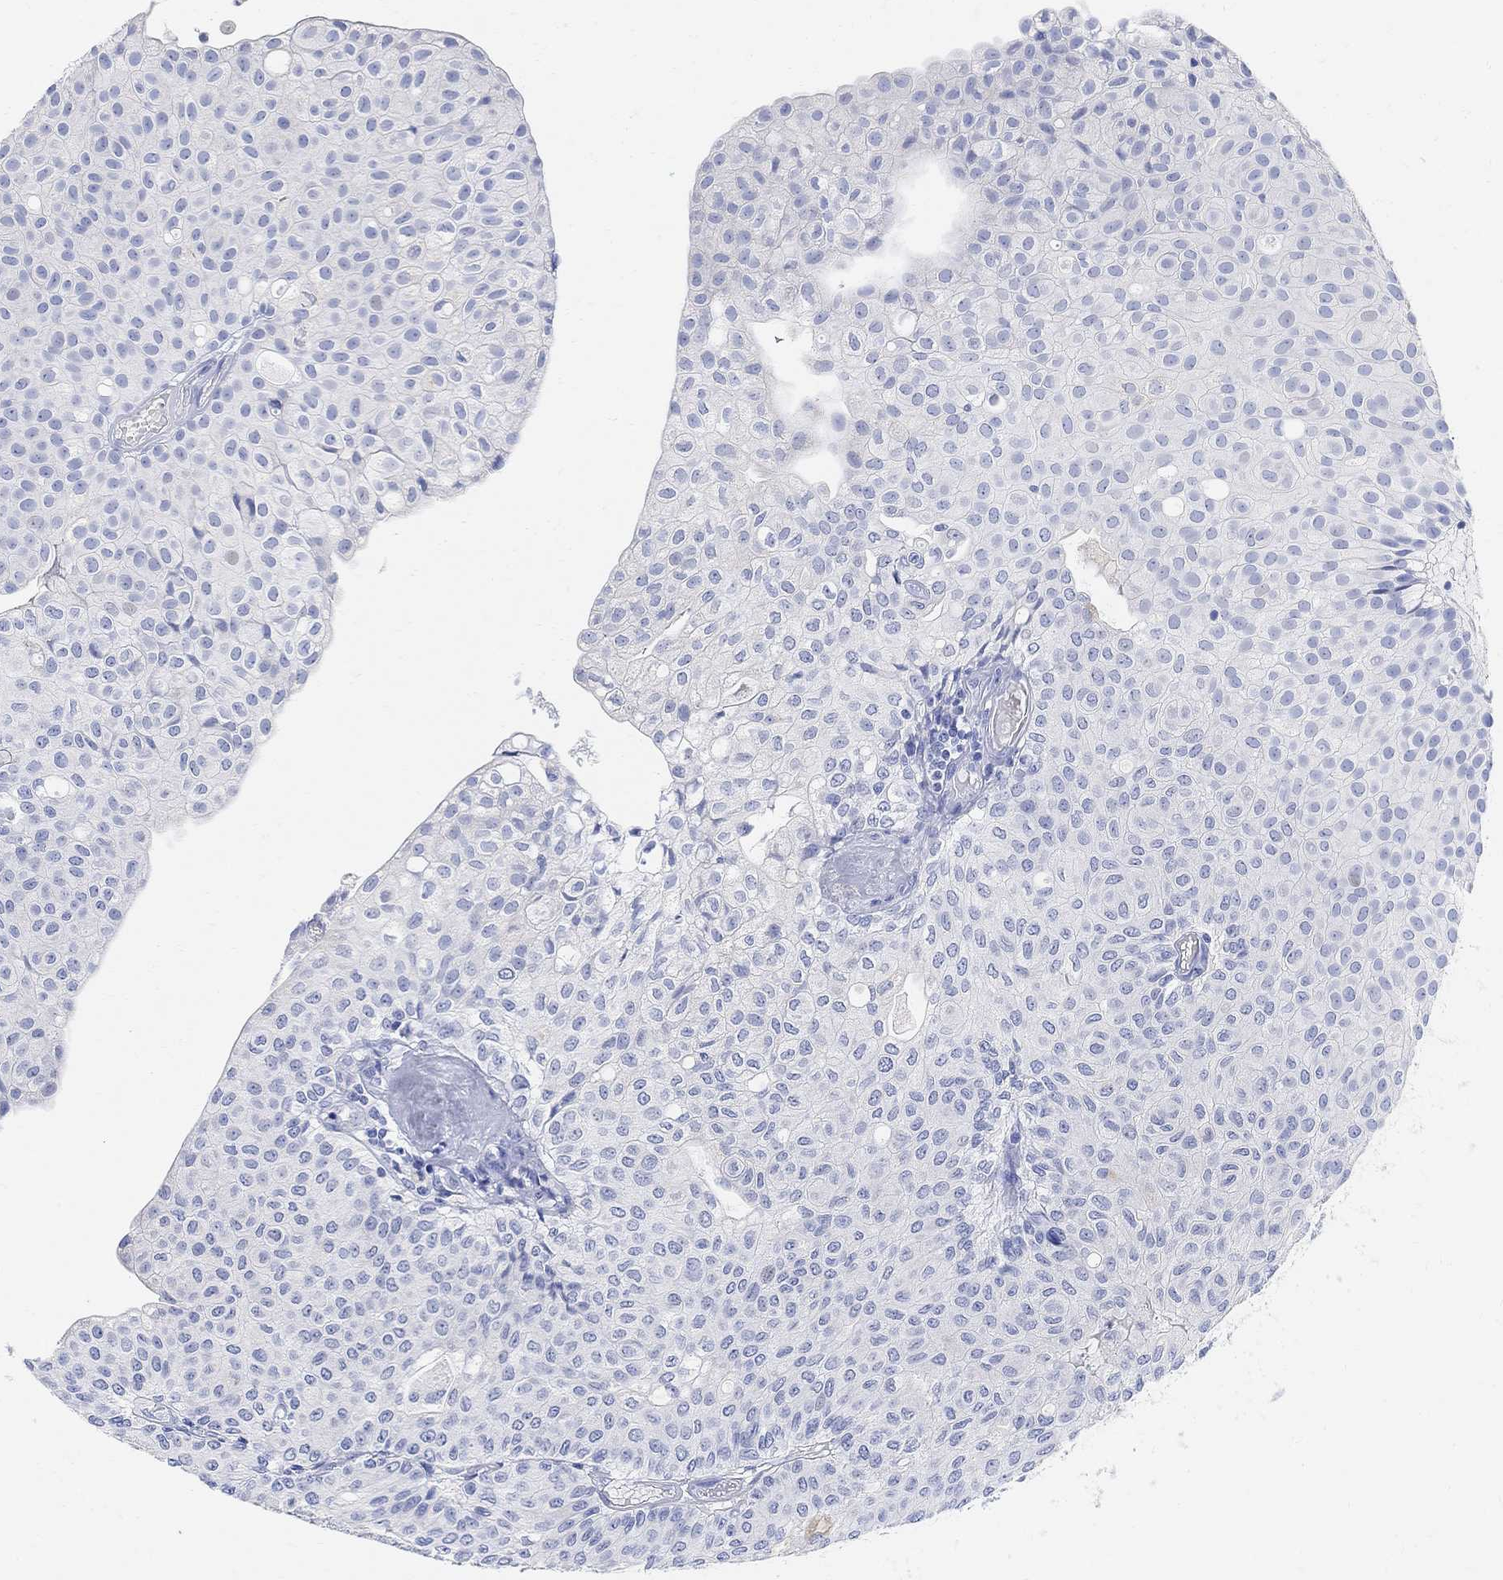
{"staining": {"intensity": "negative", "quantity": "none", "location": "none"}, "tissue": "urothelial cancer", "cell_type": "Tumor cells", "image_type": "cancer", "snomed": [{"axis": "morphology", "description": "Urothelial carcinoma, Low grade"}, {"axis": "topography", "description": "Urinary bladder"}], "caption": "The IHC micrograph has no significant staining in tumor cells of urothelial carcinoma (low-grade) tissue.", "gene": "RETNLB", "patient": {"sex": "male", "age": 89}}